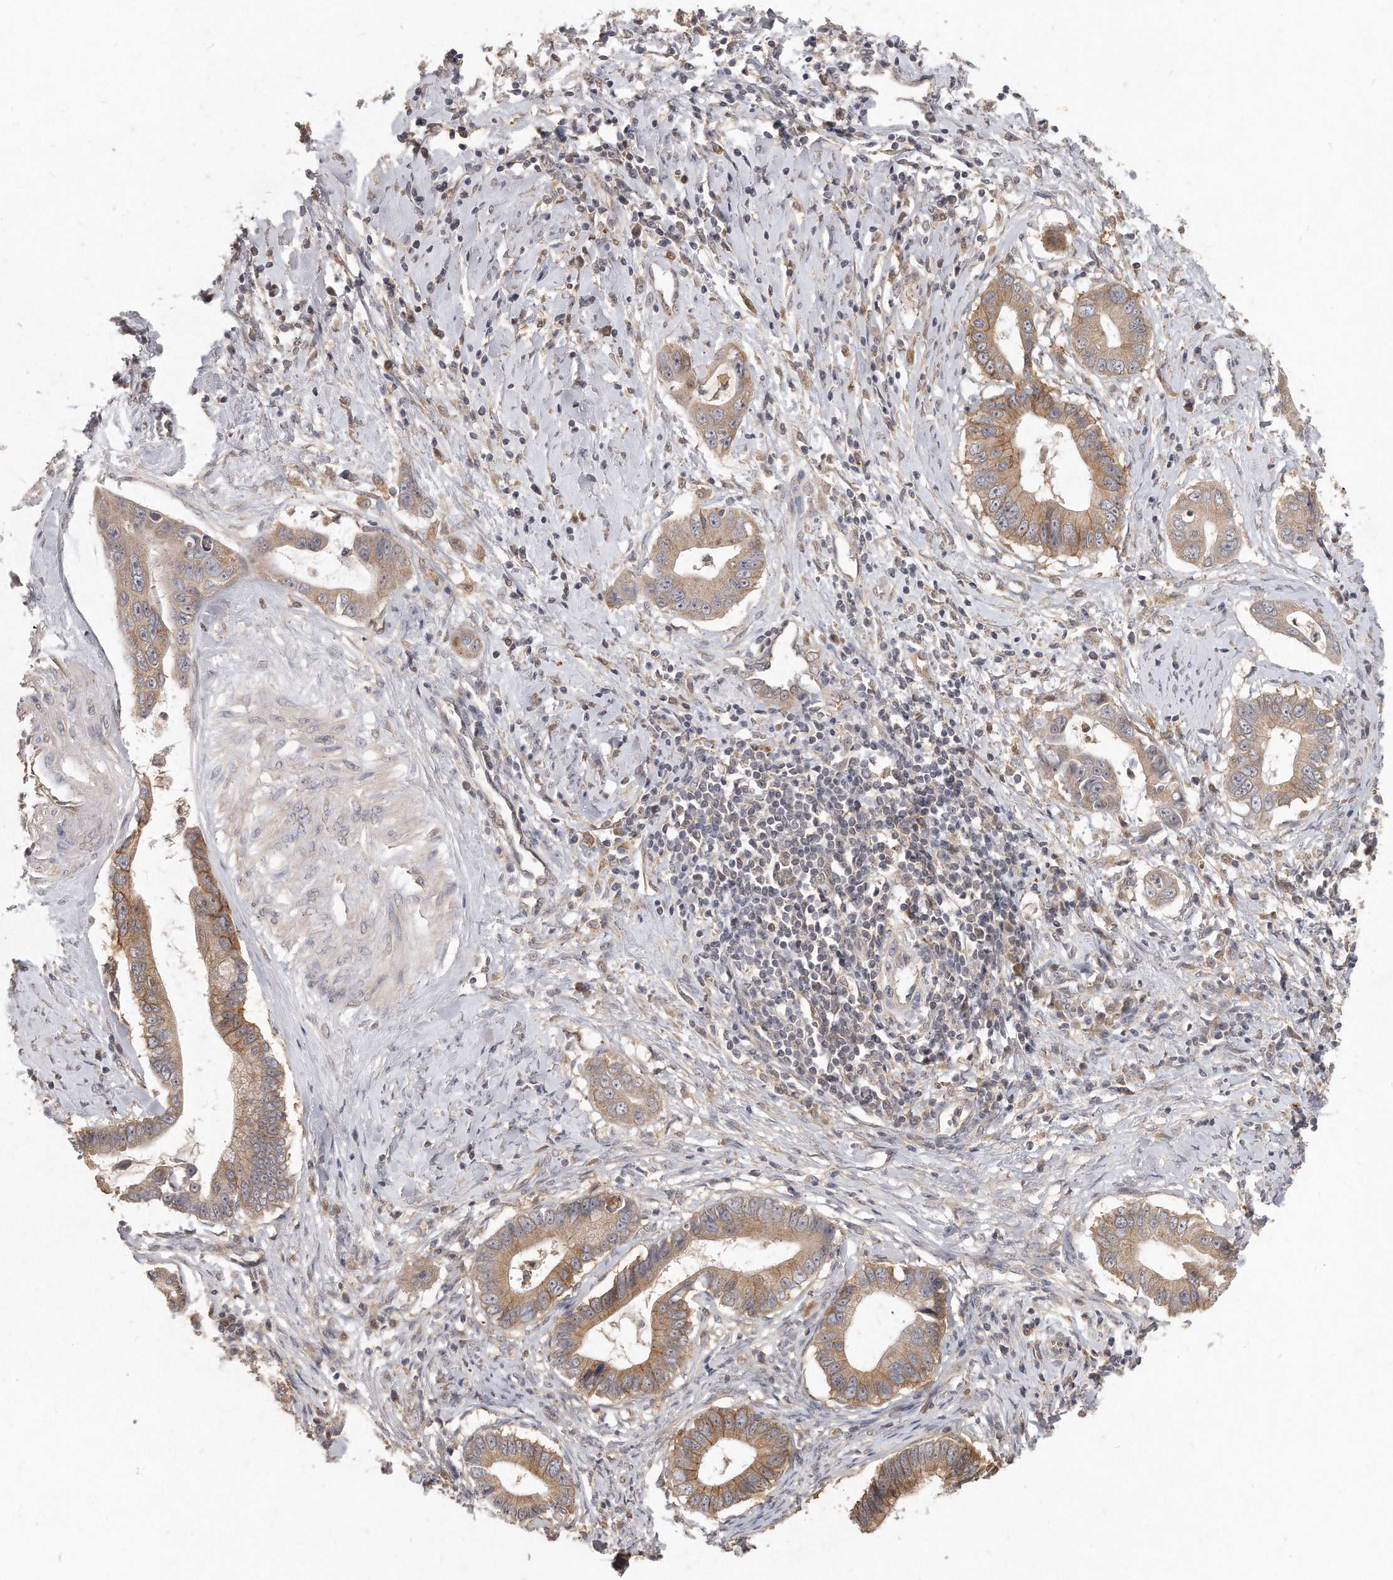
{"staining": {"intensity": "moderate", "quantity": ">75%", "location": "cytoplasmic/membranous"}, "tissue": "cervical cancer", "cell_type": "Tumor cells", "image_type": "cancer", "snomed": [{"axis": "morphology", "description": "Adenocarcinoma, NOS"}, {"axis": "topography", "description": "Cervix"}], "caption": "Human cervical adenocarcinoma stained for a protein (brown) exhibits moderate cytoplasmic/membranous positive positivity in about >75% of tumor cells.", "gene": "LGALS8", "patient": {"sex": "female", "age": 44}}